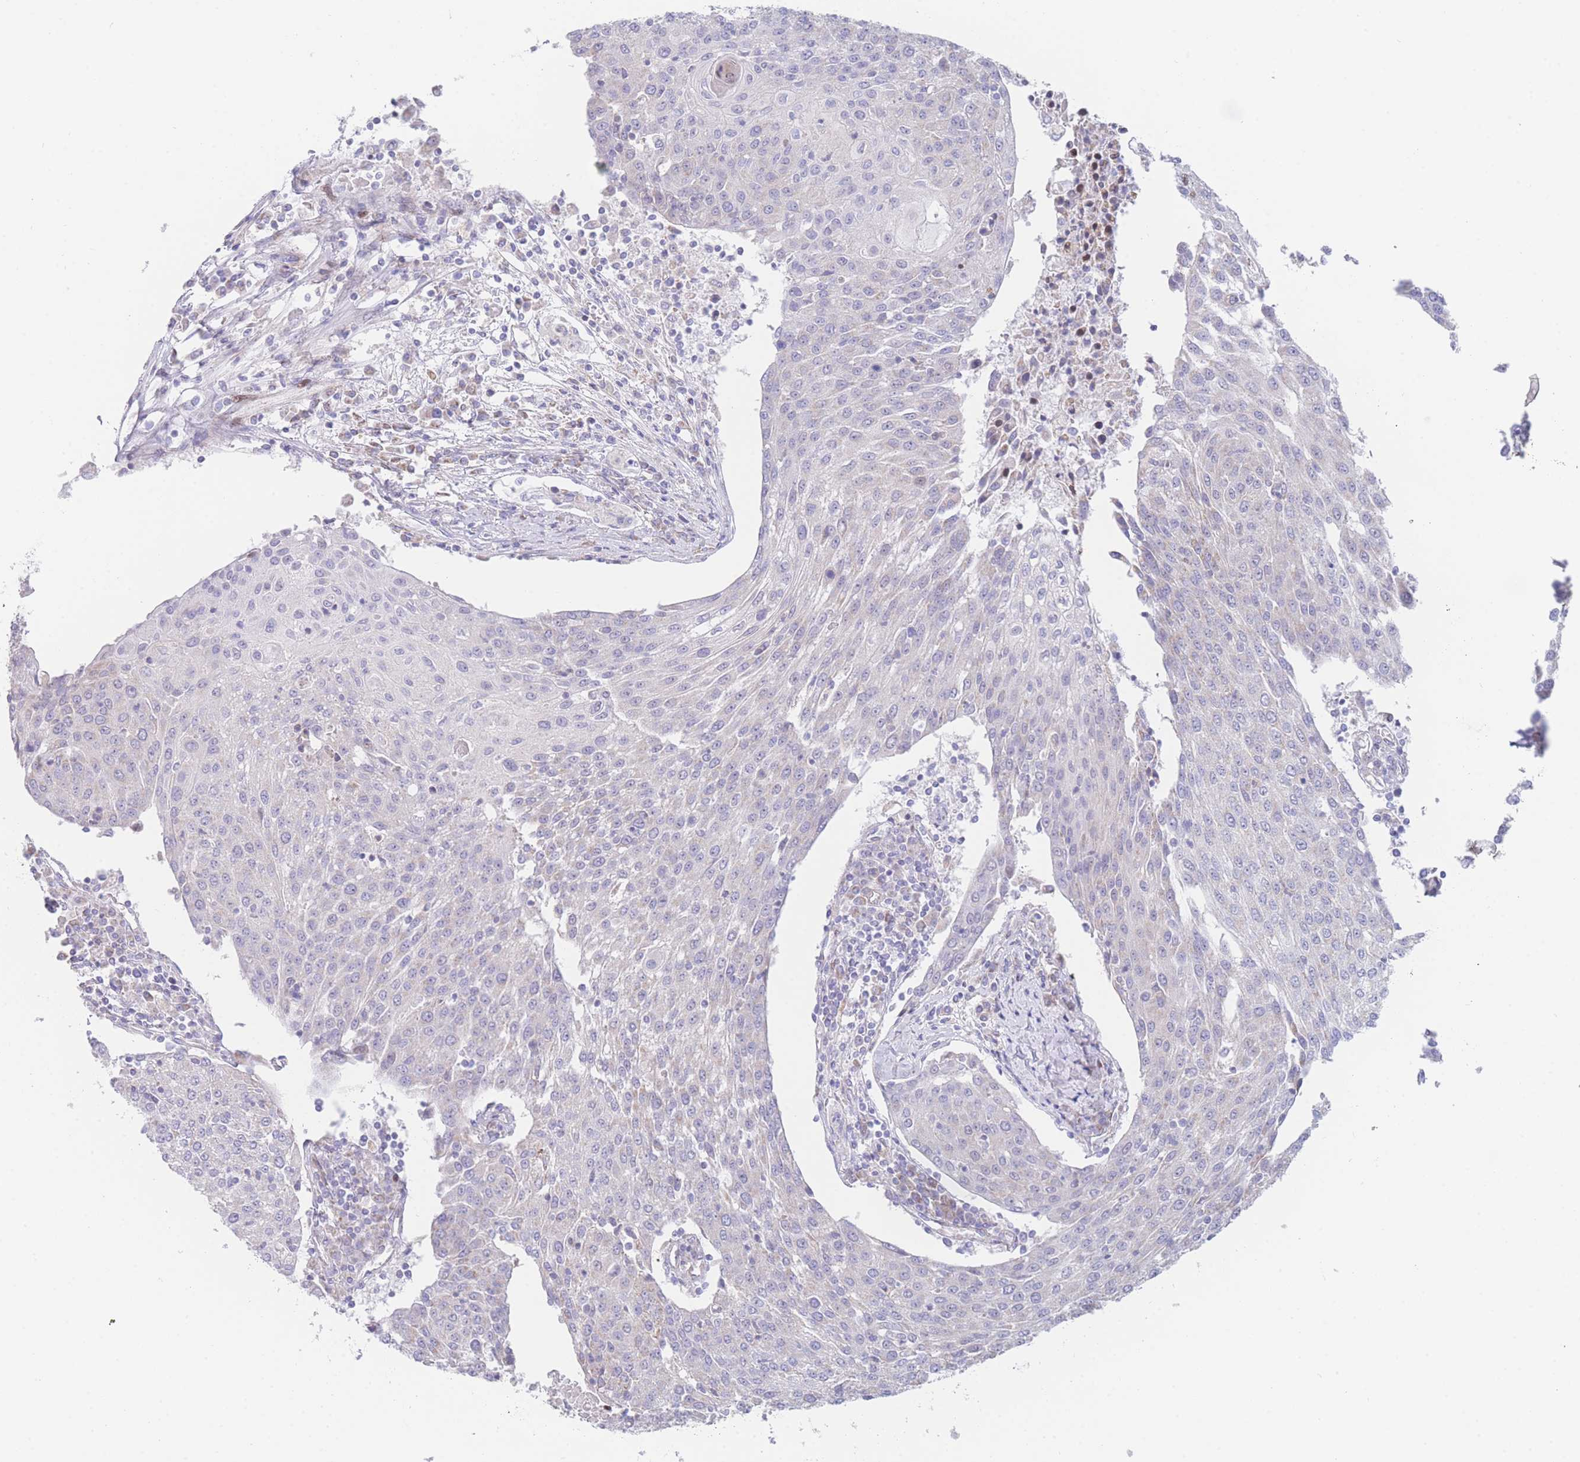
{"staining": {"intensity": "weak", "quantity": "<25%", "location": "cytoplasmic/membranous"}, "tissue": "urothelial cancer", "cell_type": "Tumor cells", "image_type": "cancer", "snomed": [{"axis": "morphology", "description": "Urothelial carcinoma, High grade"}, {"axis": "topography", "description": "Urinary bladder"}], "caption": "Immunohistochemistry micrograph of urothelial cancer stained for a protein (brown), which reveals no positivity in tumor cells.", "gene": "GPAM", "patient": {"sex": "female", "age": 85}}